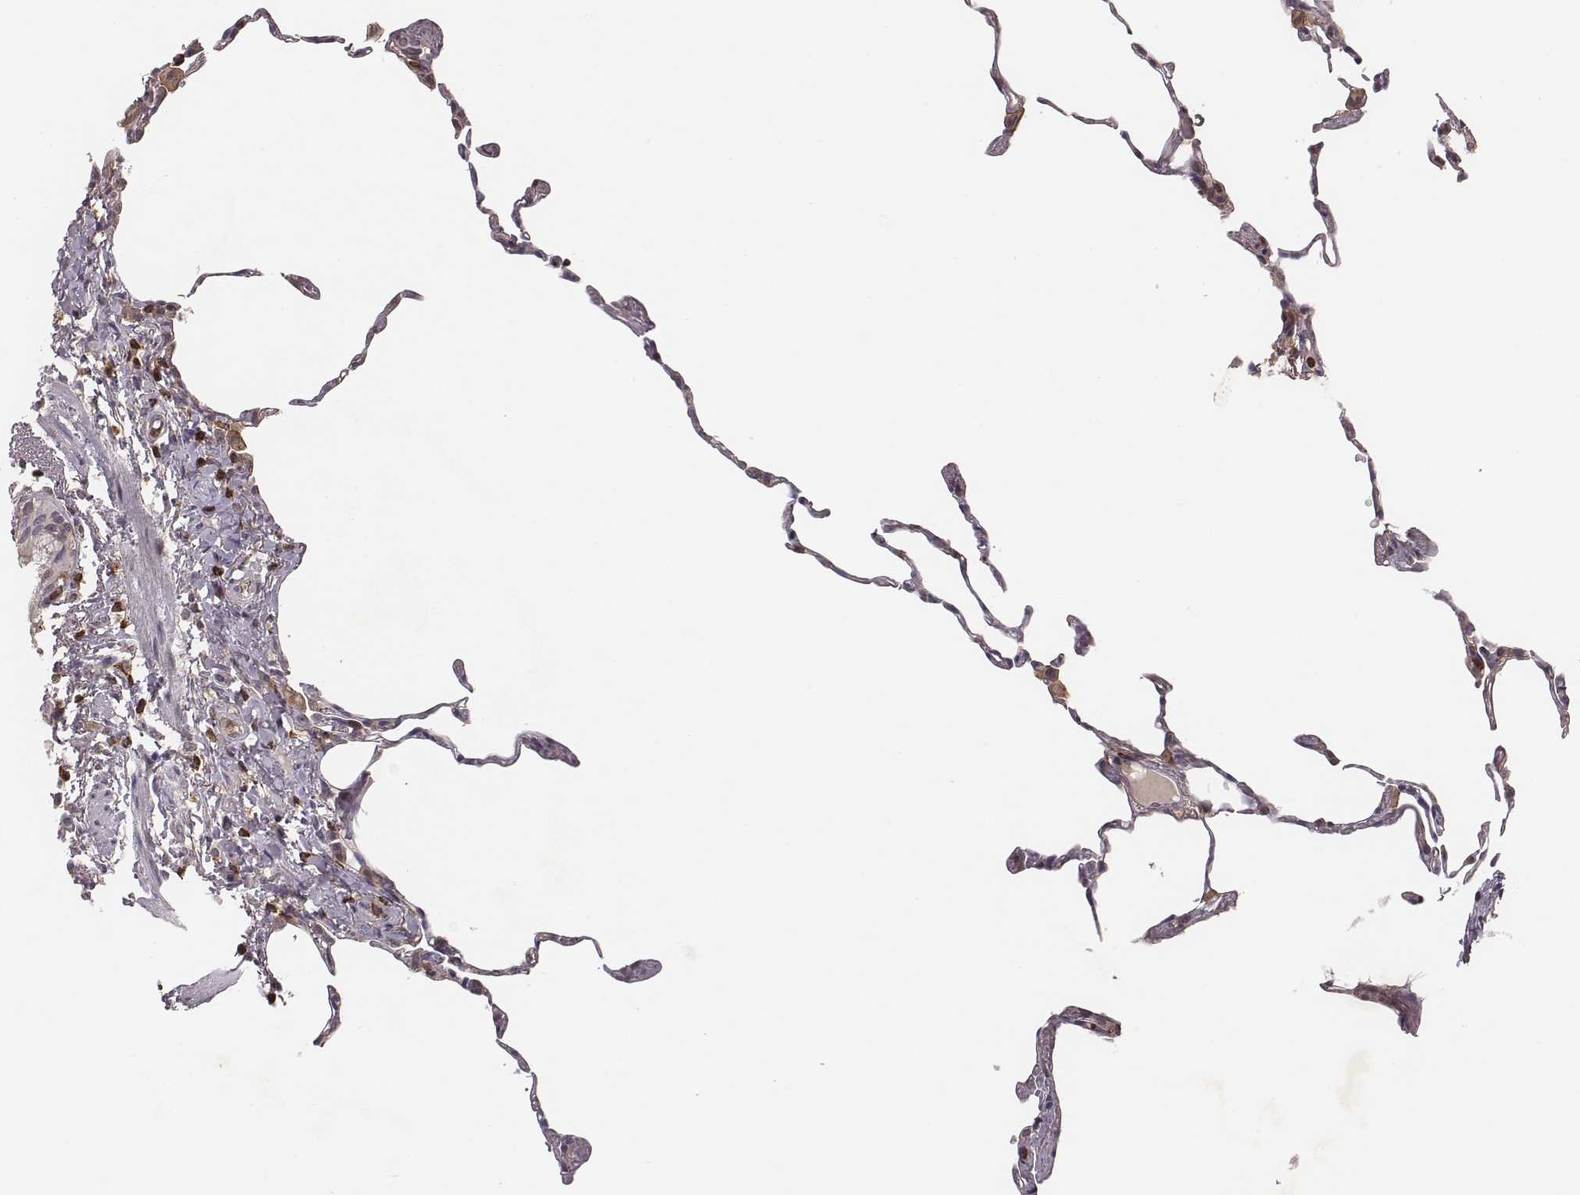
{"staining": {"intensity": "negative", "quantity": "none", "location": "none"}, "tissue": "lung", "cell_type": "Alveolar cells", "image_type": "normal", "snomed": [{"axis": "morphology", "description": "Normal tissue, NOS"}, {"axis": "topography", "description": "Lung"}], "caption": "Image shows no protein staining in alveolar cells of normal lung.", "gene": "PILRA", "patient": {"sex": "female", "age": 57}}